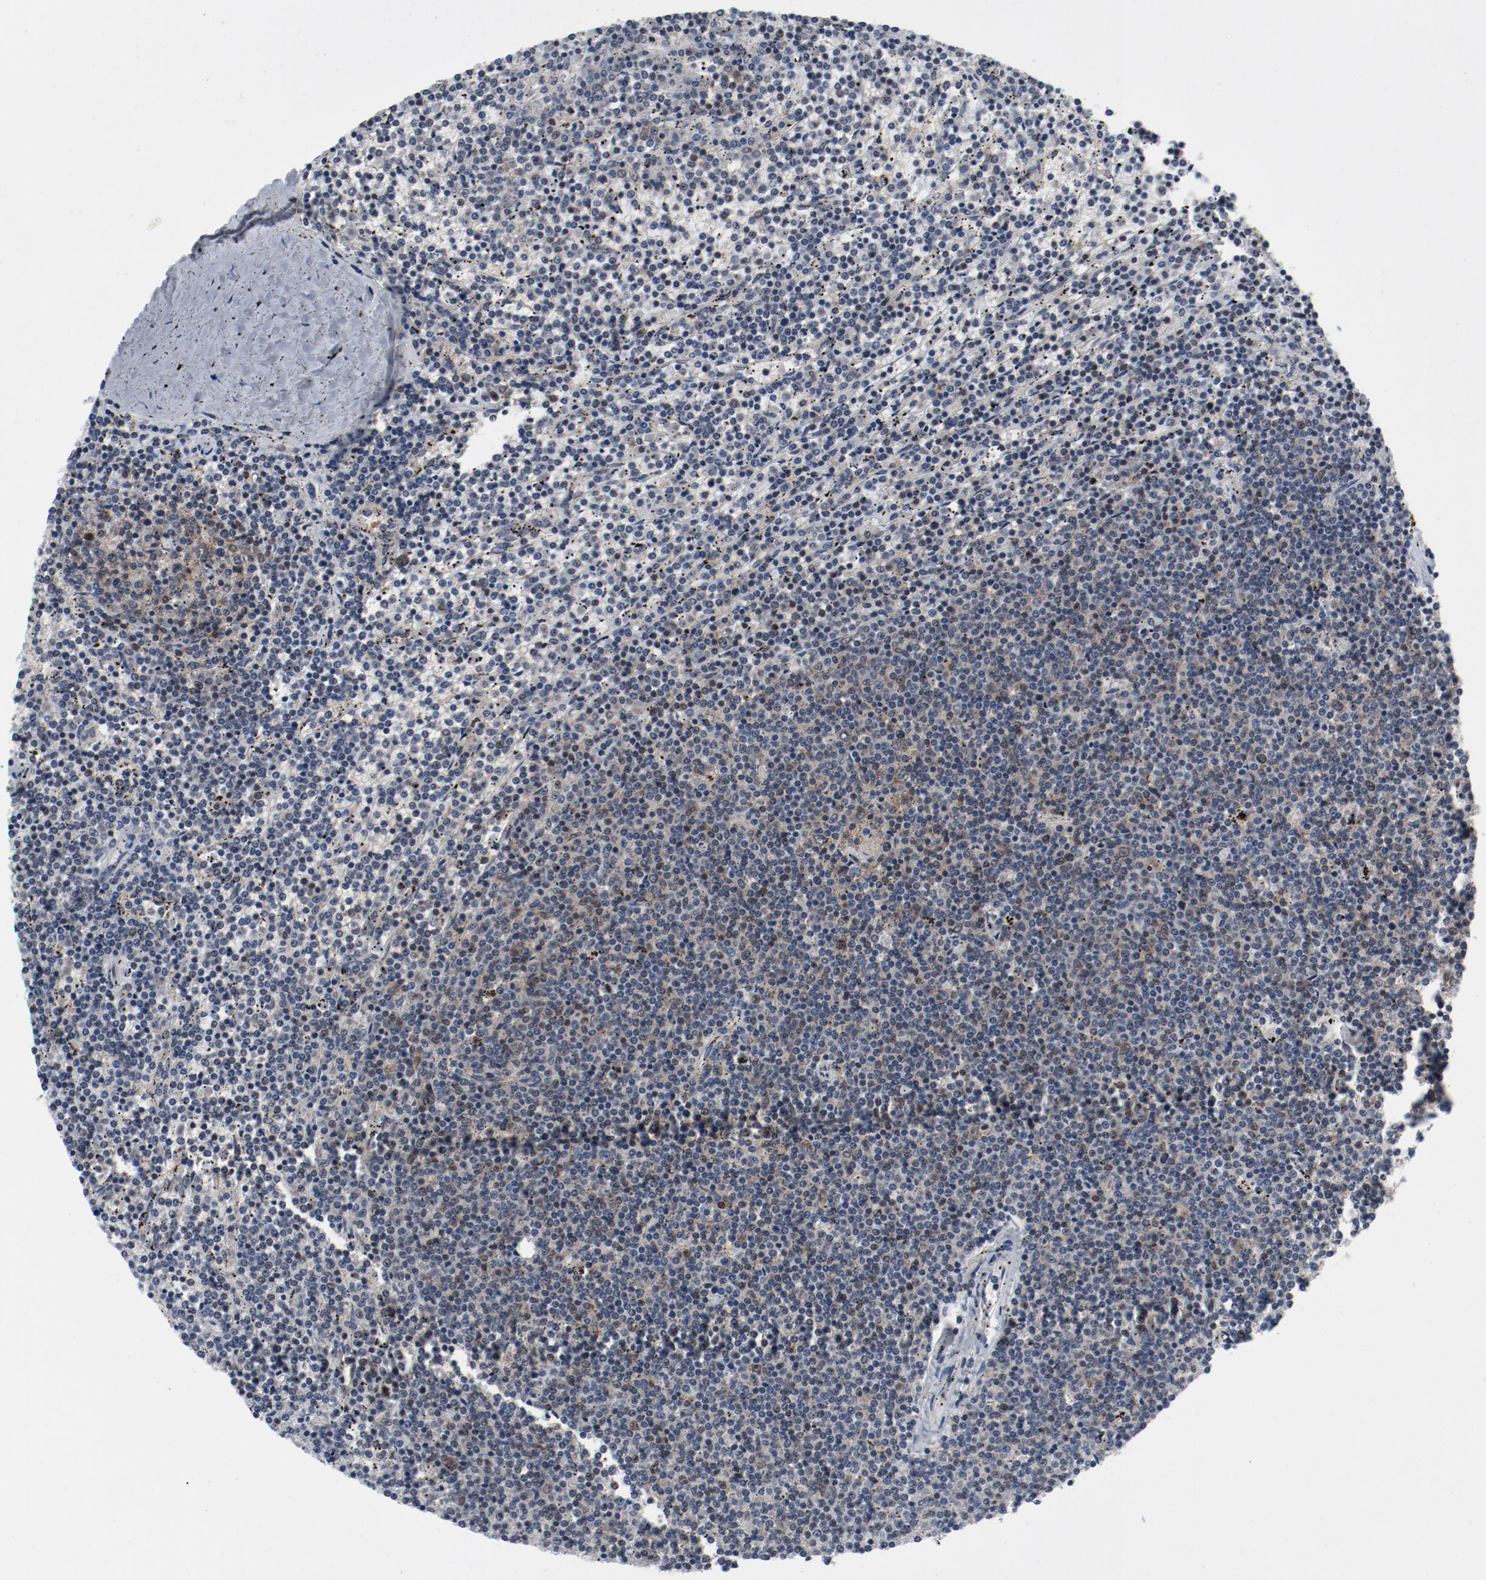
{"staining": {"intensity": "weak", "quantity": "25%-75%", "location": "nuclear"}, "tissue": "lymphoma", "cell_type": "Tumor cells", "image_type": "cancer", "snomed": [{"axis": "morphology", "description": "Malignant lymphoma, non-Hodgkin's type, Low grade"}, {"axis": "topography", "description": "Spleen"}], "caption": "About 25%-75% of tumor cells in lymphoma show weak nuclear protein positivity as visualized by brown immunohistochemical staining.", "gene": "JMJD6", "patient": {"sex": "female", "age": 50}}